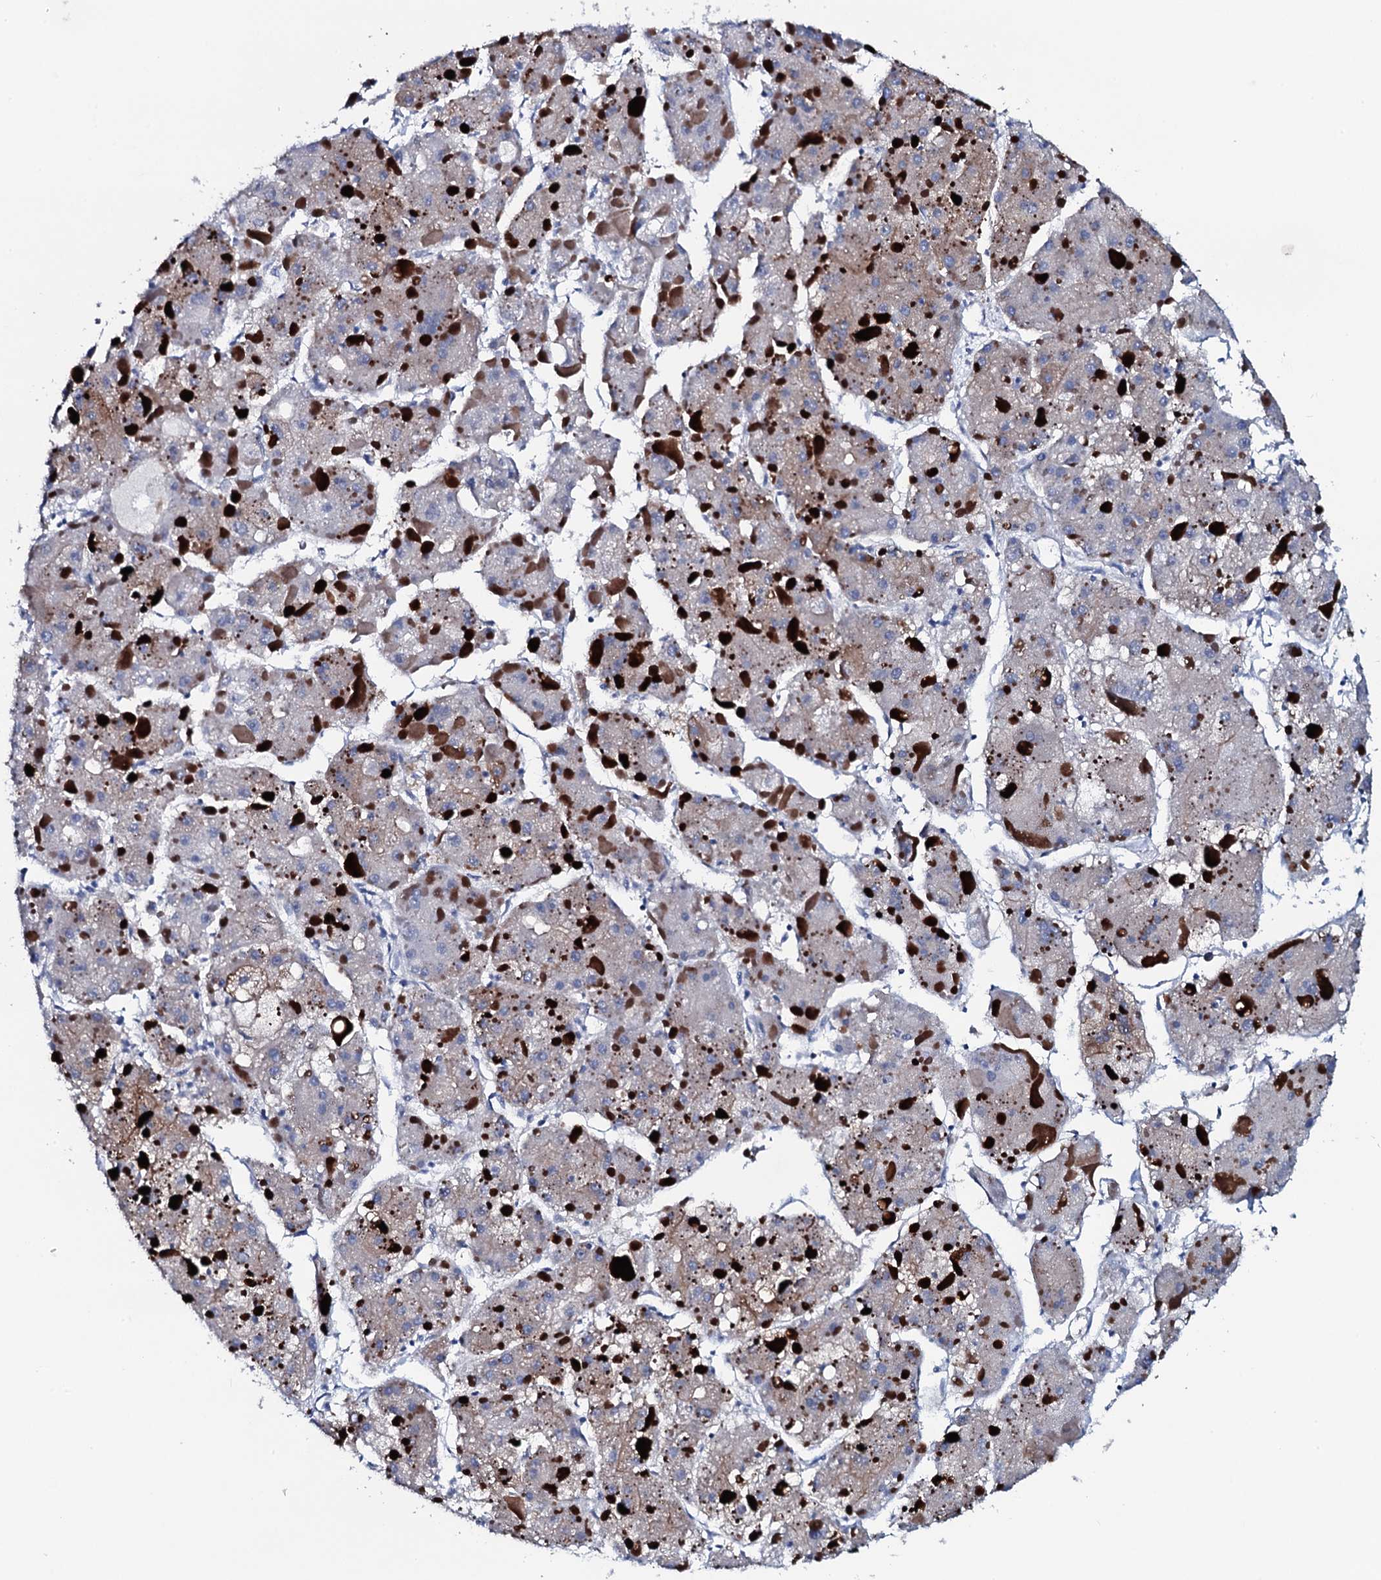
{"staining": {"intensity": "moderate", "quantity": "25%-75%", "location": "cytoplasmic/membranous"}, "tissue": "liver cancer", "cell_type": "Tumor cells", "image_type": "cancer", "snomed": [{"axis": "morphology", "description": "Carcinoma, Hepatocellular, NOS"}, {"axis": "topography", "description": "Liver"}], "caption": "Immunohistochemistry (IHC) staining of hepatocellular carcinoma (liver), which displays medium levels of moderate cytoplasmic/membranous positivity in approximately 25%-75% of tumor cells indicating moderate cytoplasmic/membranous protein expression. The staining was performed using DAB (3,3'-diaminobenzidine) (brown) for protein detection and nuclei were counterstained in hematoxylin (blue).", "gene": "GYS2", "patient": {"sex": "female", "age": 73}}